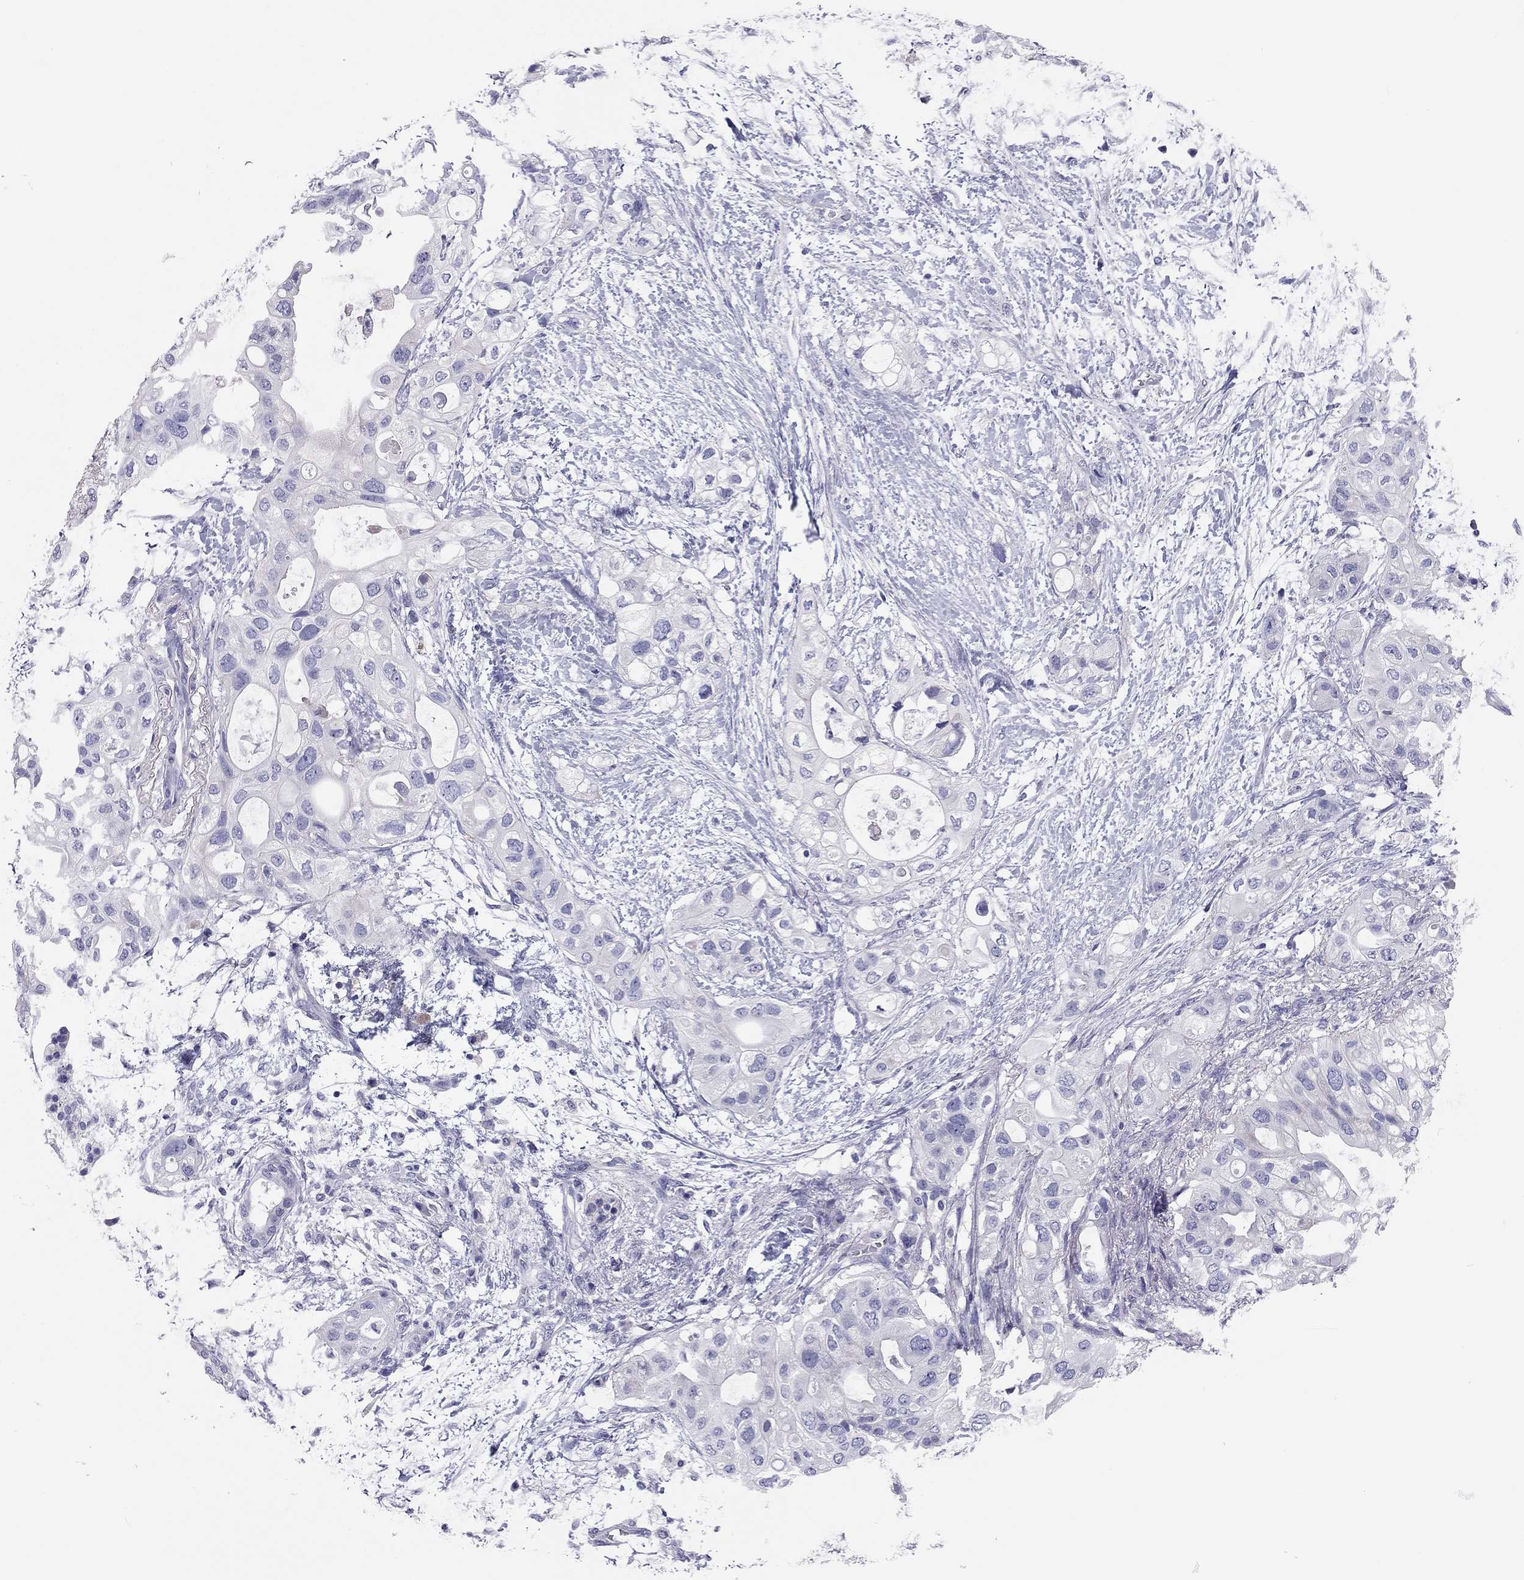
{"staining": {"intensity": "negative", "quantity": "none", "location": "none"}, "tissue": "pancreatic cancer", "cell_type": "Tumor cells", "image_type": "cancer", "snomed": [{"axis": "morphology", "description": "Adenocarcinoma, NOS"}, {"axis": "topography", "description": "Pancreas"}], "caption": "Photomicrograph shows no protein positivity in tumor cells of pancreatic adenocarcinoma tissue. Nuclei are stained in blue.", "gene": "SCARB1", "patient": {"sex": "female", "age": 72}}